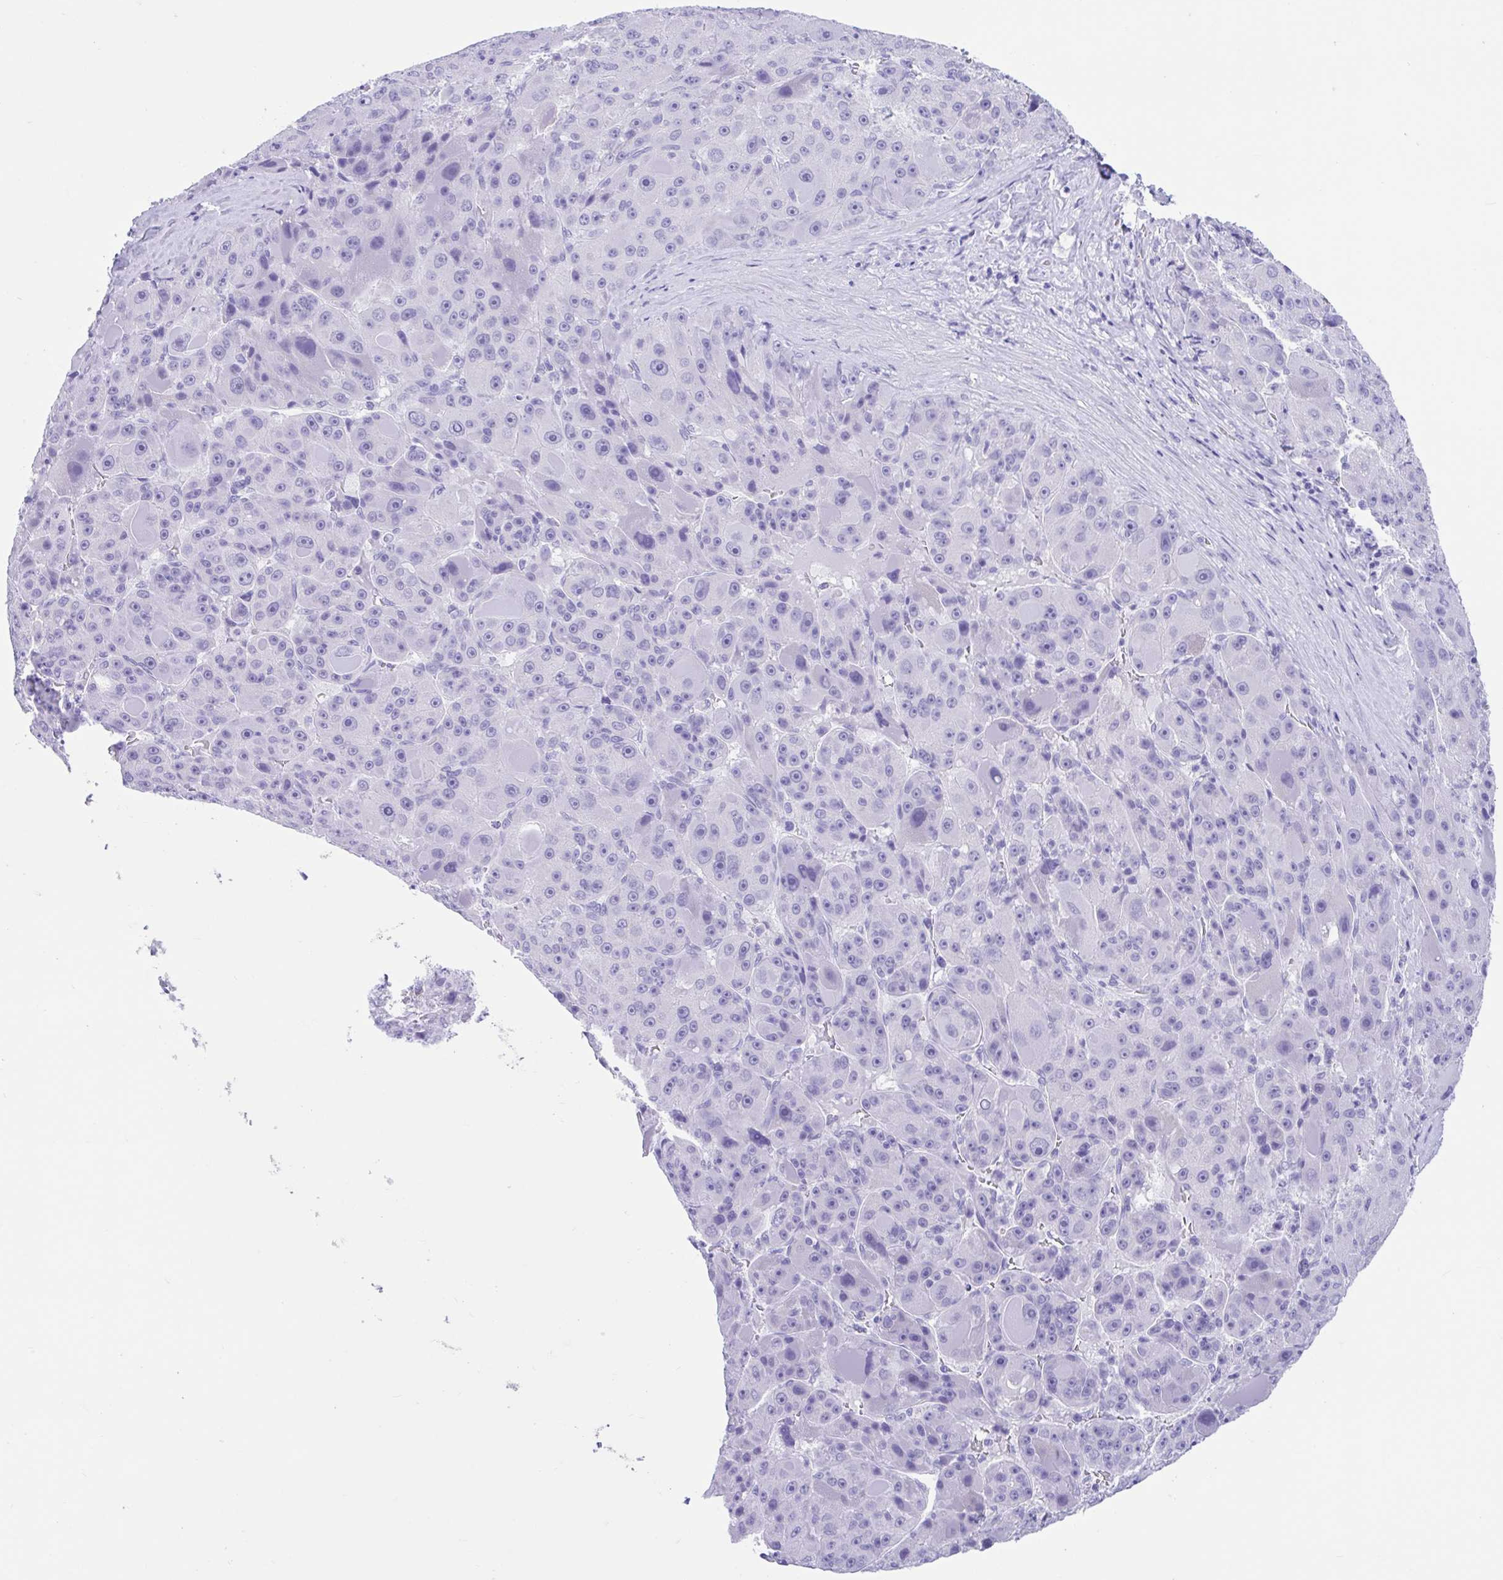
{"staining": {"intensity": "negative", "quantity": "none", "location": "none"}, "tissue": "liver cancer", "cell_type": "Tumor cells", "image_type": "cancer", "snomed": [{"axis": "morphology", "description": "Carcinoma, Hepatocellular, NOS"}, {"axis": "topography", "description": "Liver"}], "caption": "This histopathology image is of hepatocellular carcinoma (liver) stained with IHC to label a protein in brown with the nuclei are counter-stained blue. There is no positivity in tumor cells.", "gene": "TMEM35A", "patient": {"sex": "male", "age": 76}}